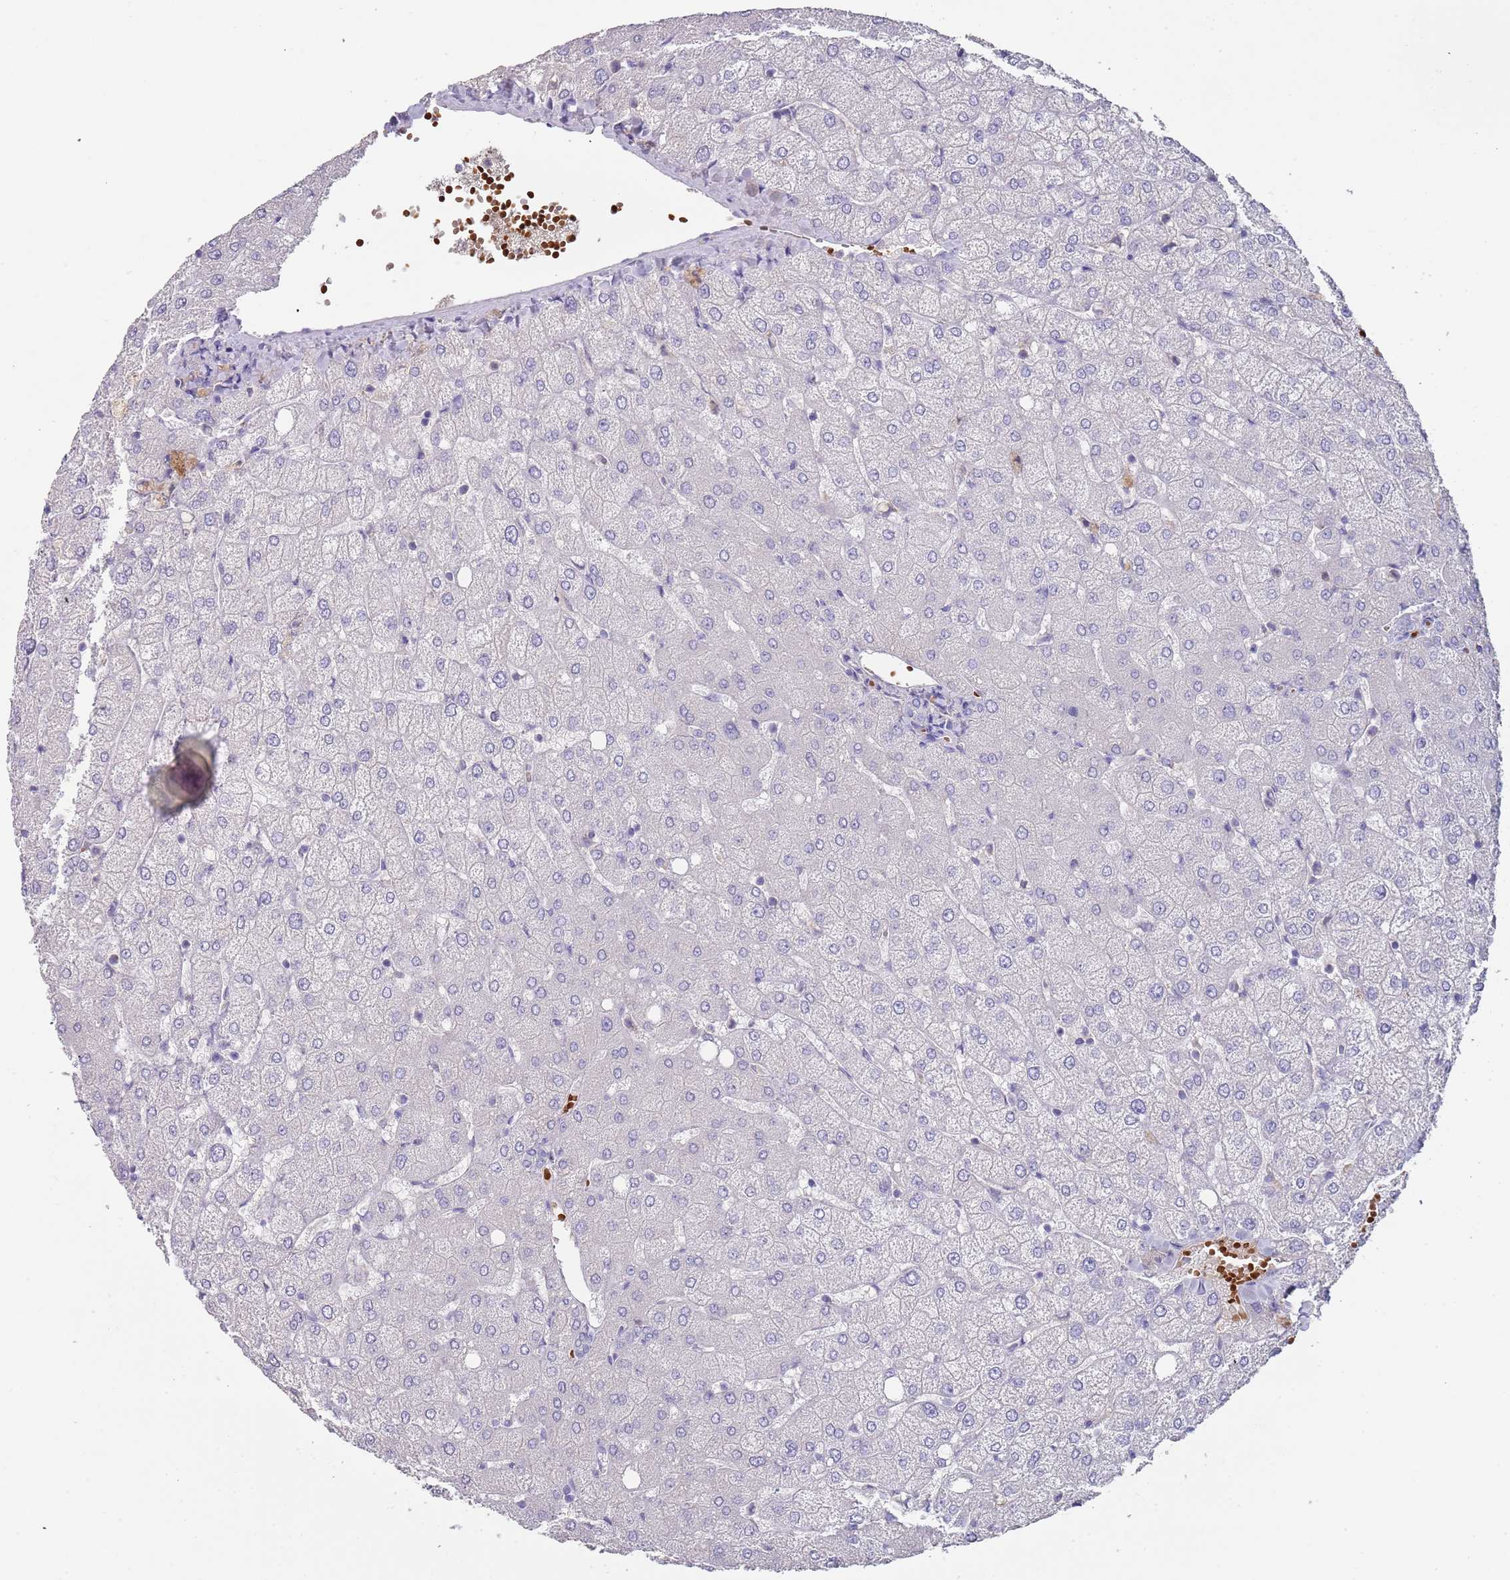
{"staining": {"intensity": "negative", "quantity": "none", "location": "none"}, "tissue": "liver", "cell_type": "Cholangiocytes", "image_type": "normal", "snomed": [{"axis": "morphology", "description": "Normal tissue, NOS"}, {"axis": "topography", "description": "Liver"}], "caption": "High power microscopy photomicrograph of an immunohistochemistry (IHC) histopathology image of benign liver, revealing no significant positivity in cholangiocytes. (Brightfield microscopy of DAB immunohistochemistry (IHC) at high magnification).", "gene": "TMEM251", "patient": {"sex": "female", "age": 54}}